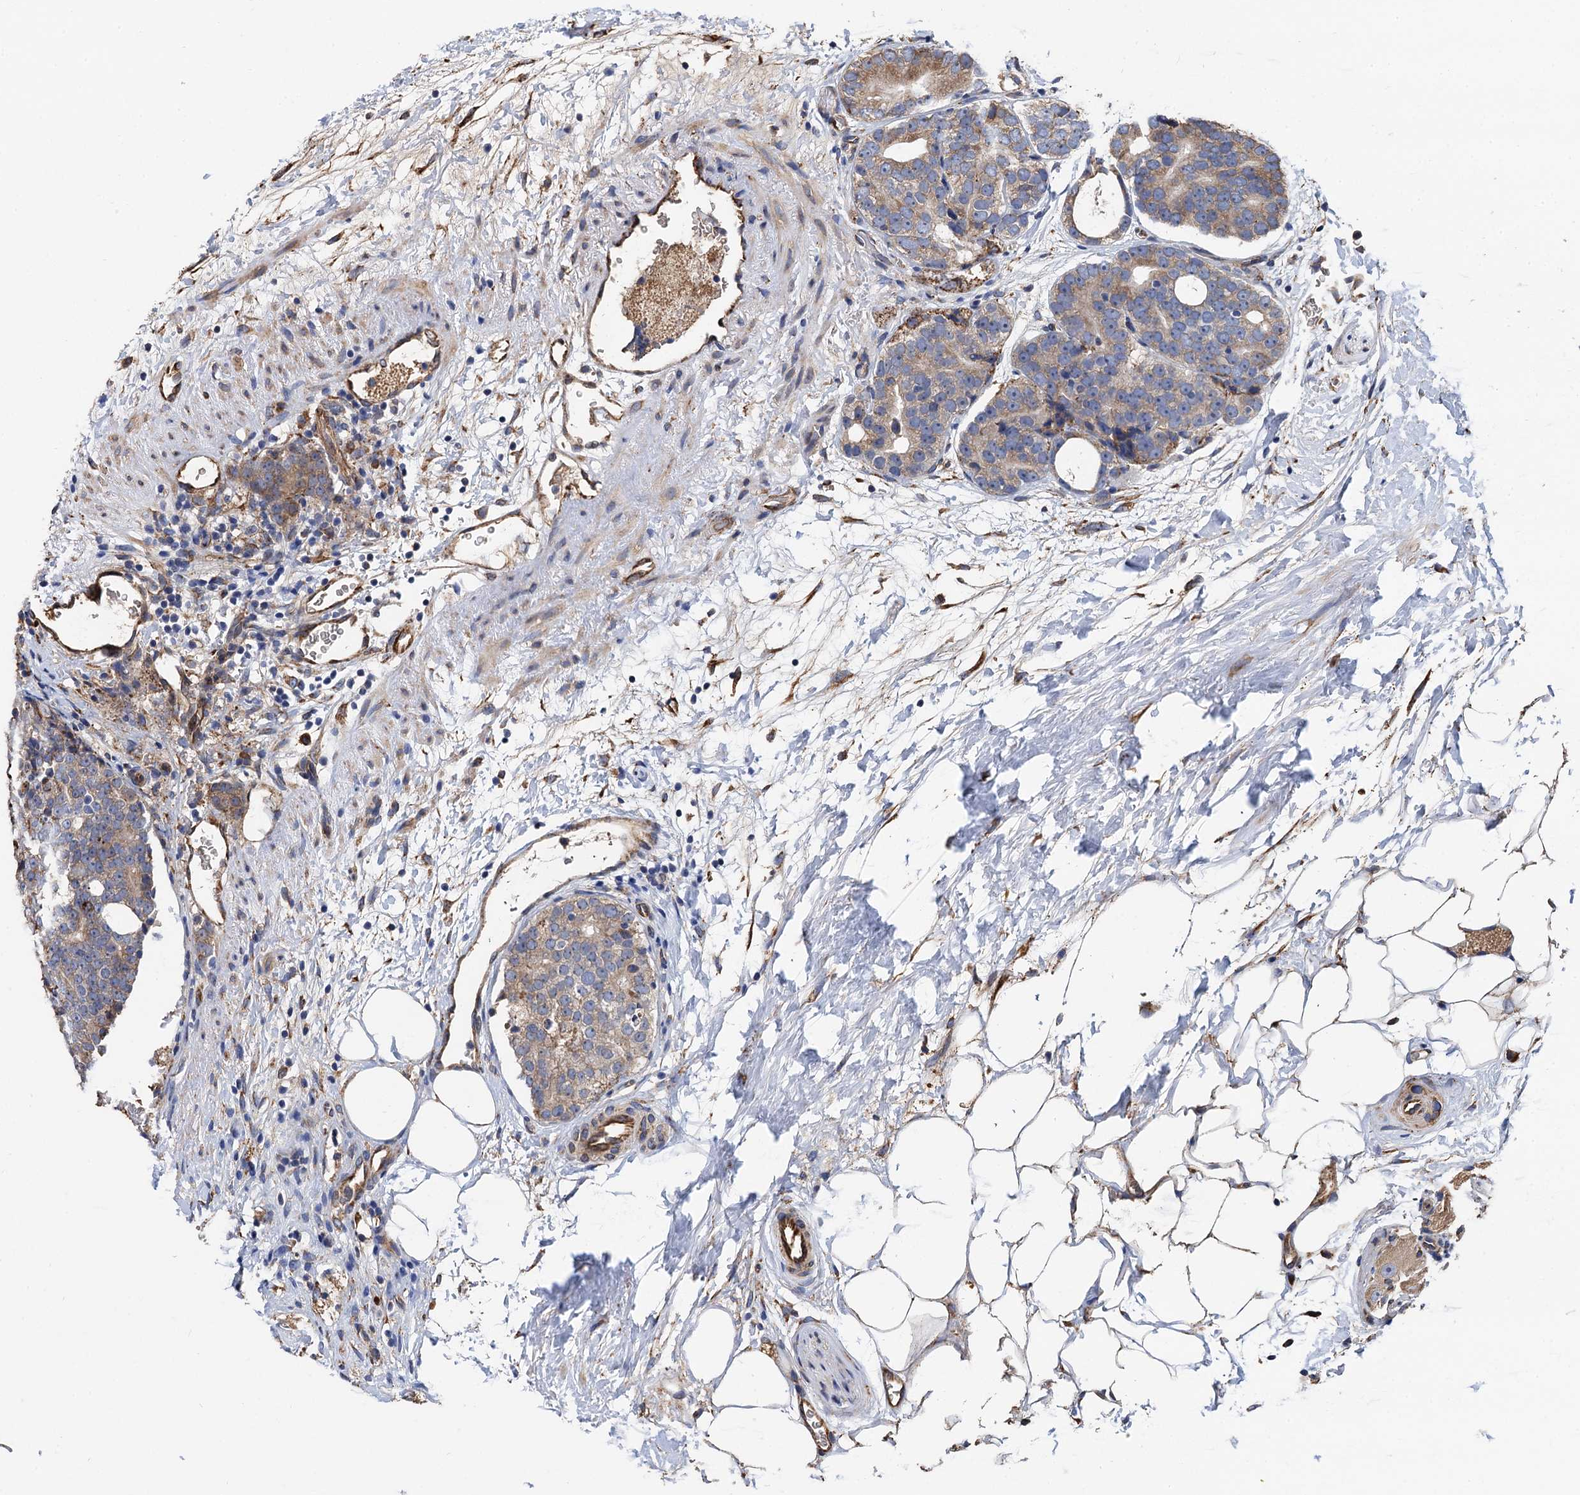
{"staining": {"intensity": "weak", "quantity": "25%-75%", "location": "cytoplasmic/membranous"}, "tissue": "prostate cancer", "cell_type": "Tumor cells", "image_type": "cancer", "snomed": [{"axis": "morphology", "description": "Adenocarcinoma, High grade"}, {"axis": "topography", "description": "Prostate"}], "caption": "A brown stain highlights weak cytoplasmic/membranous staining of a protein in human prostate cancer (adenocarcinoma (high-grade)) tumor cells.", "gene": "CNNM1", "patient": {"sex": "male", "age": 56}}